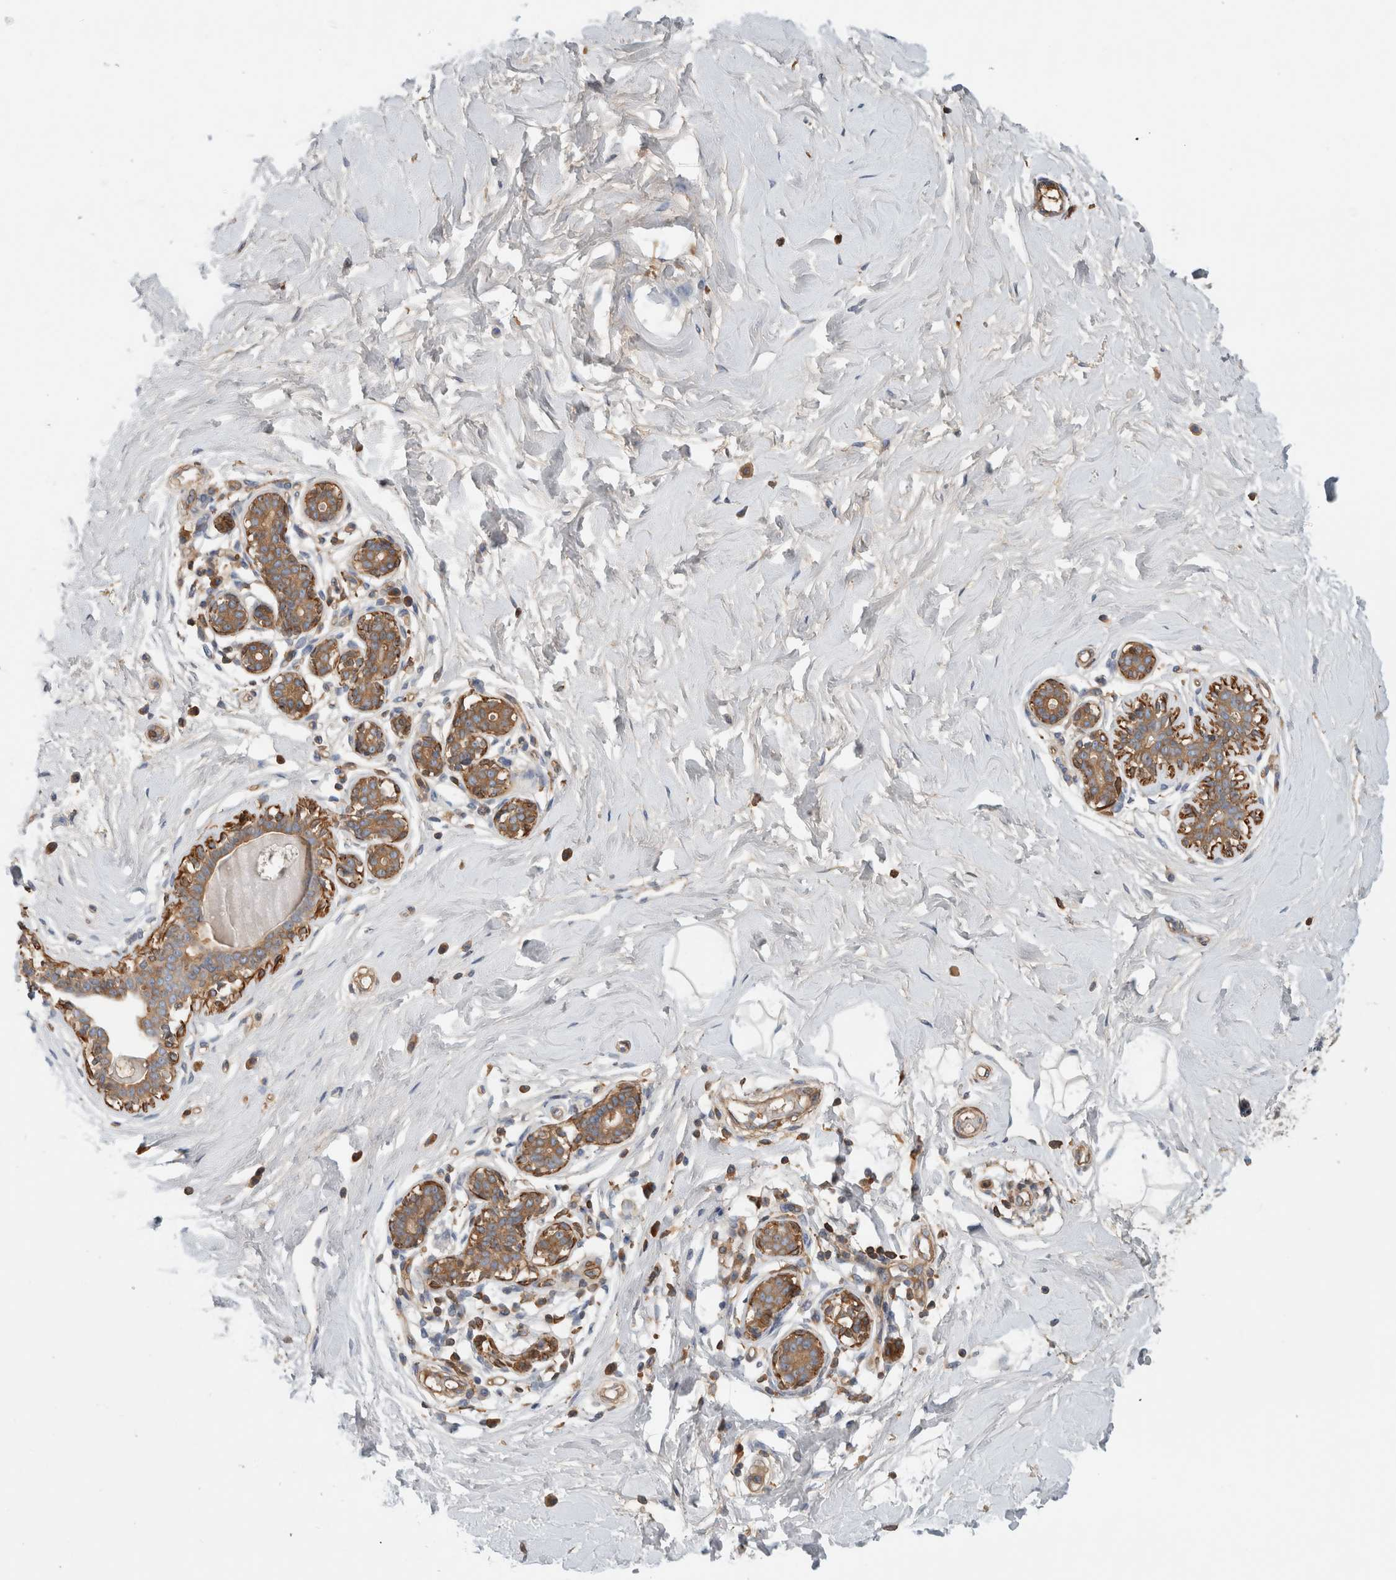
{"staining": {"intensity": "negative", "quantity": "none", "location": "none"}, "tissue": "breast", "cell_type": "Adipocytes", "image_type": "normal", "snomed": [{"axis": "morphology", "description": "Normal tissue, NOS"}, {"axis": "morphology", "description": "Adenoma, NOS"}, {"axis": "topography", "description": "Breast"}], "caption": "Immunohistochemistry (IHC) of benign breast reveals no staining in adipocytes.", "gene": "CFI", "patient": {"sex": "female", "age": 23}}